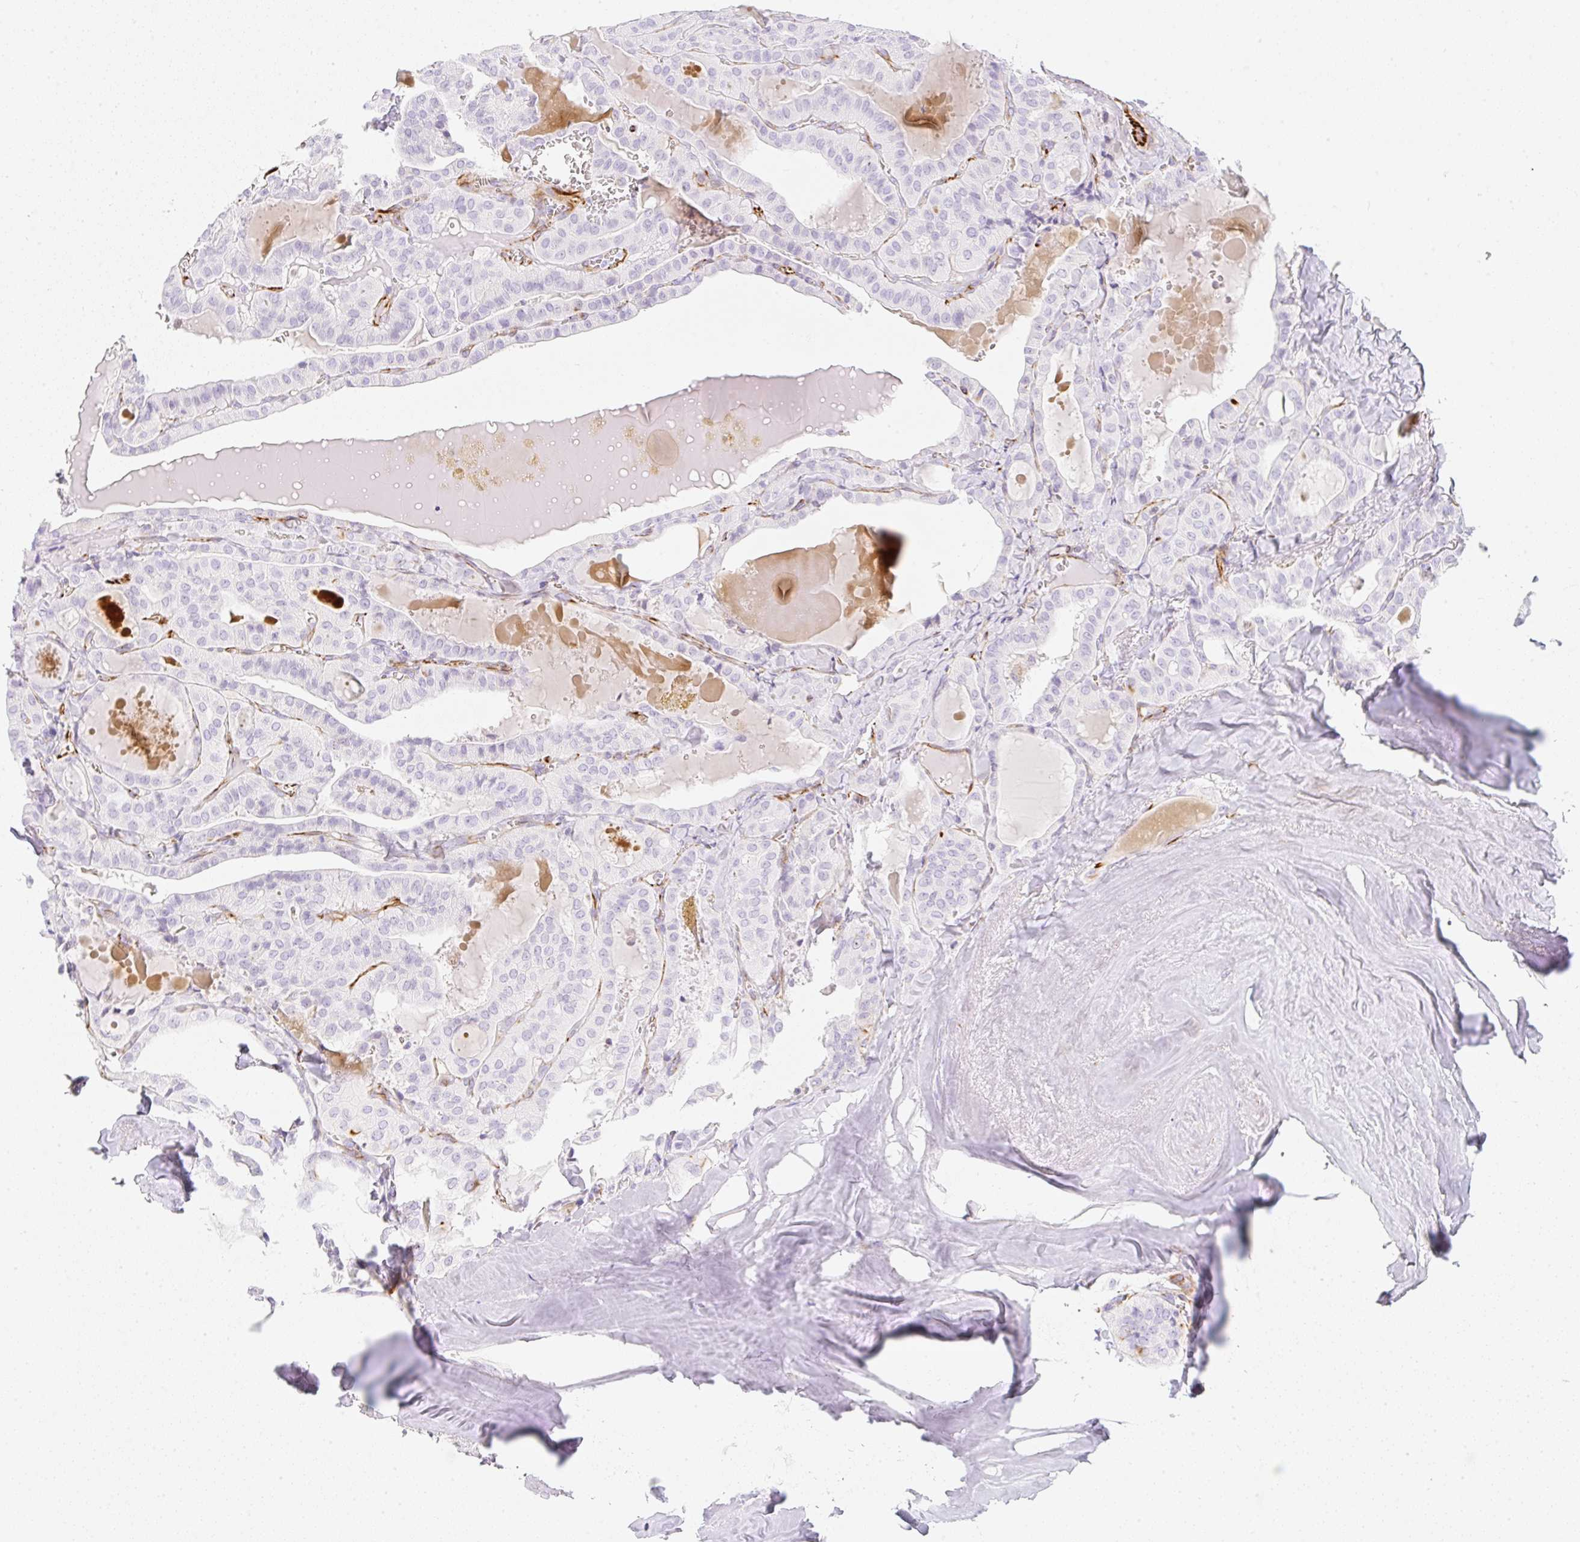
{"staining": {"intensity": "negative", "quantity": "none", "location": "none"}, "tissue": "thyroid cancer", "cell_type": "Tumor cells", "image_type": "cancer", "snomed": [{"axis": "morphology", "description": "Papillary adenocarcinoma, NOS"}, {"axis": "topography", "description": "Thyroid gland"}], "caption": "Human thyroid cancer (papillary adenocarcinoma) stained for a protein using IHC exhibits no staining in tumor cells.", "gene": "ZNF689", "patient": {"sex": "male", "age": 52}}